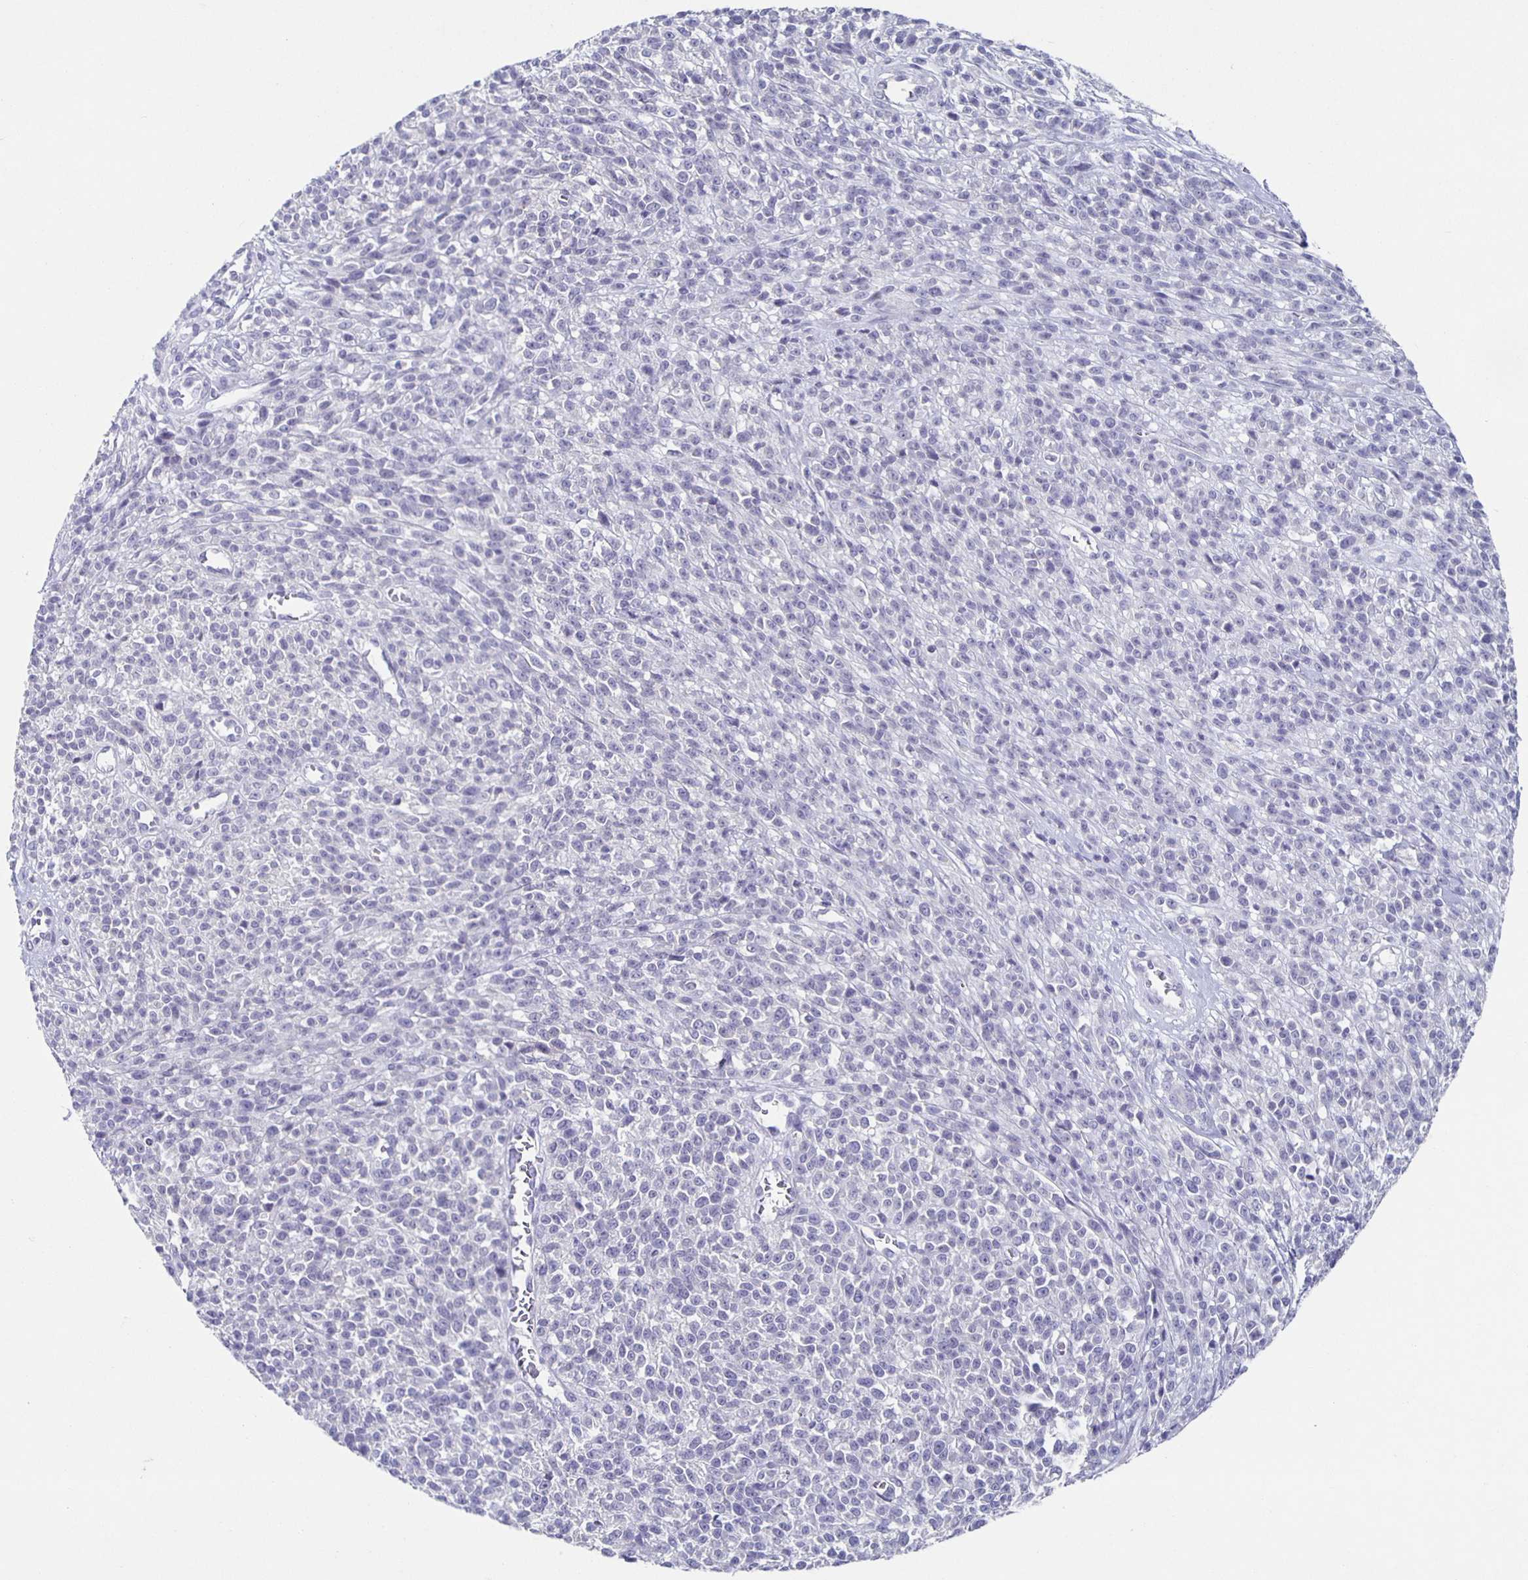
{"staining": {"intensity": "negative", "quantity": "none", "location": "none"}, "tissue": "melanoma", "cell_type": "Tumor cells", "image_type": "cancer", "snomed": [{"axis": "morphology", "description": "Malignant melanoma, NOS"}, {"axis": "topography", "description": "Skin"}, {"axis": "topography", "description": "Skin of trunk"}], "caption": "This is an immunohistochemistry histopathology image of human melanoma. There is no expression in tumor cells.", "gene": "CARNS1", "patient": {"sex": "male", "age": 74}}